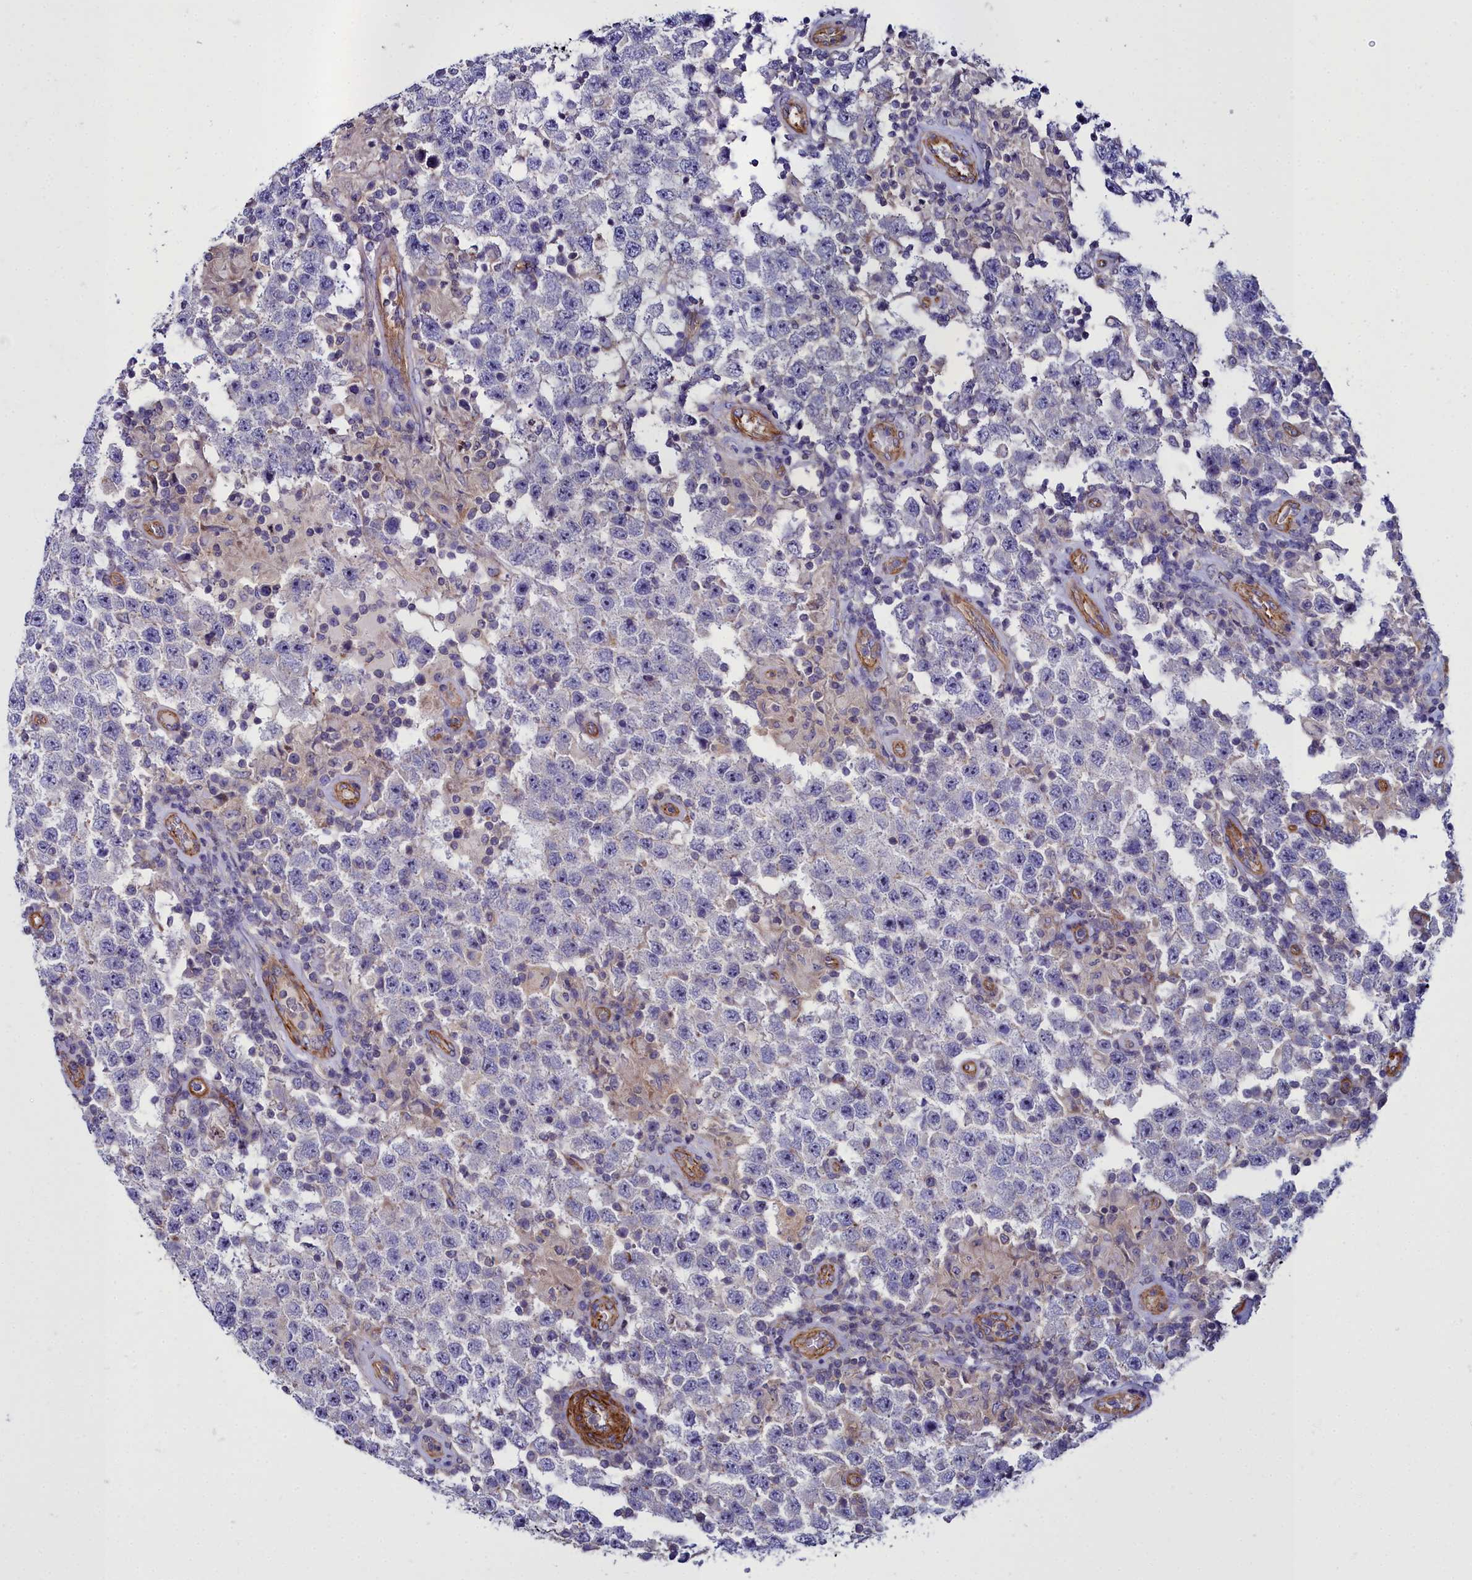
{"staining": {"intensity": "negative", "quantity": "none", "location": "none"}, "tissue": "testis cancer", "cell_type": "Tumor cells", "image_type": "cancer", "snomed": [{"axis": "morphology", "description": "Normal tissue, NOS"}, {"axis": "morphology", "description": "Urothelial carcinoma, High grade"}, {"axis": "morphology", "description": "Seminoma, NOS"}, {"axis": "morphology", "description": "Carcinoma, Embryonal, NOS"}, {"axis": "topography", "description": "Urinary bladder"}, {"axis": "topography", "description": "Testis"}], "caption": "This is an IHC photomicrograph of human testis urothelial carcinoma (high-grade). There is no positivity in tumor cells.", "gene": "FADS3", "patient": {"sex": "male", "age": 41}}